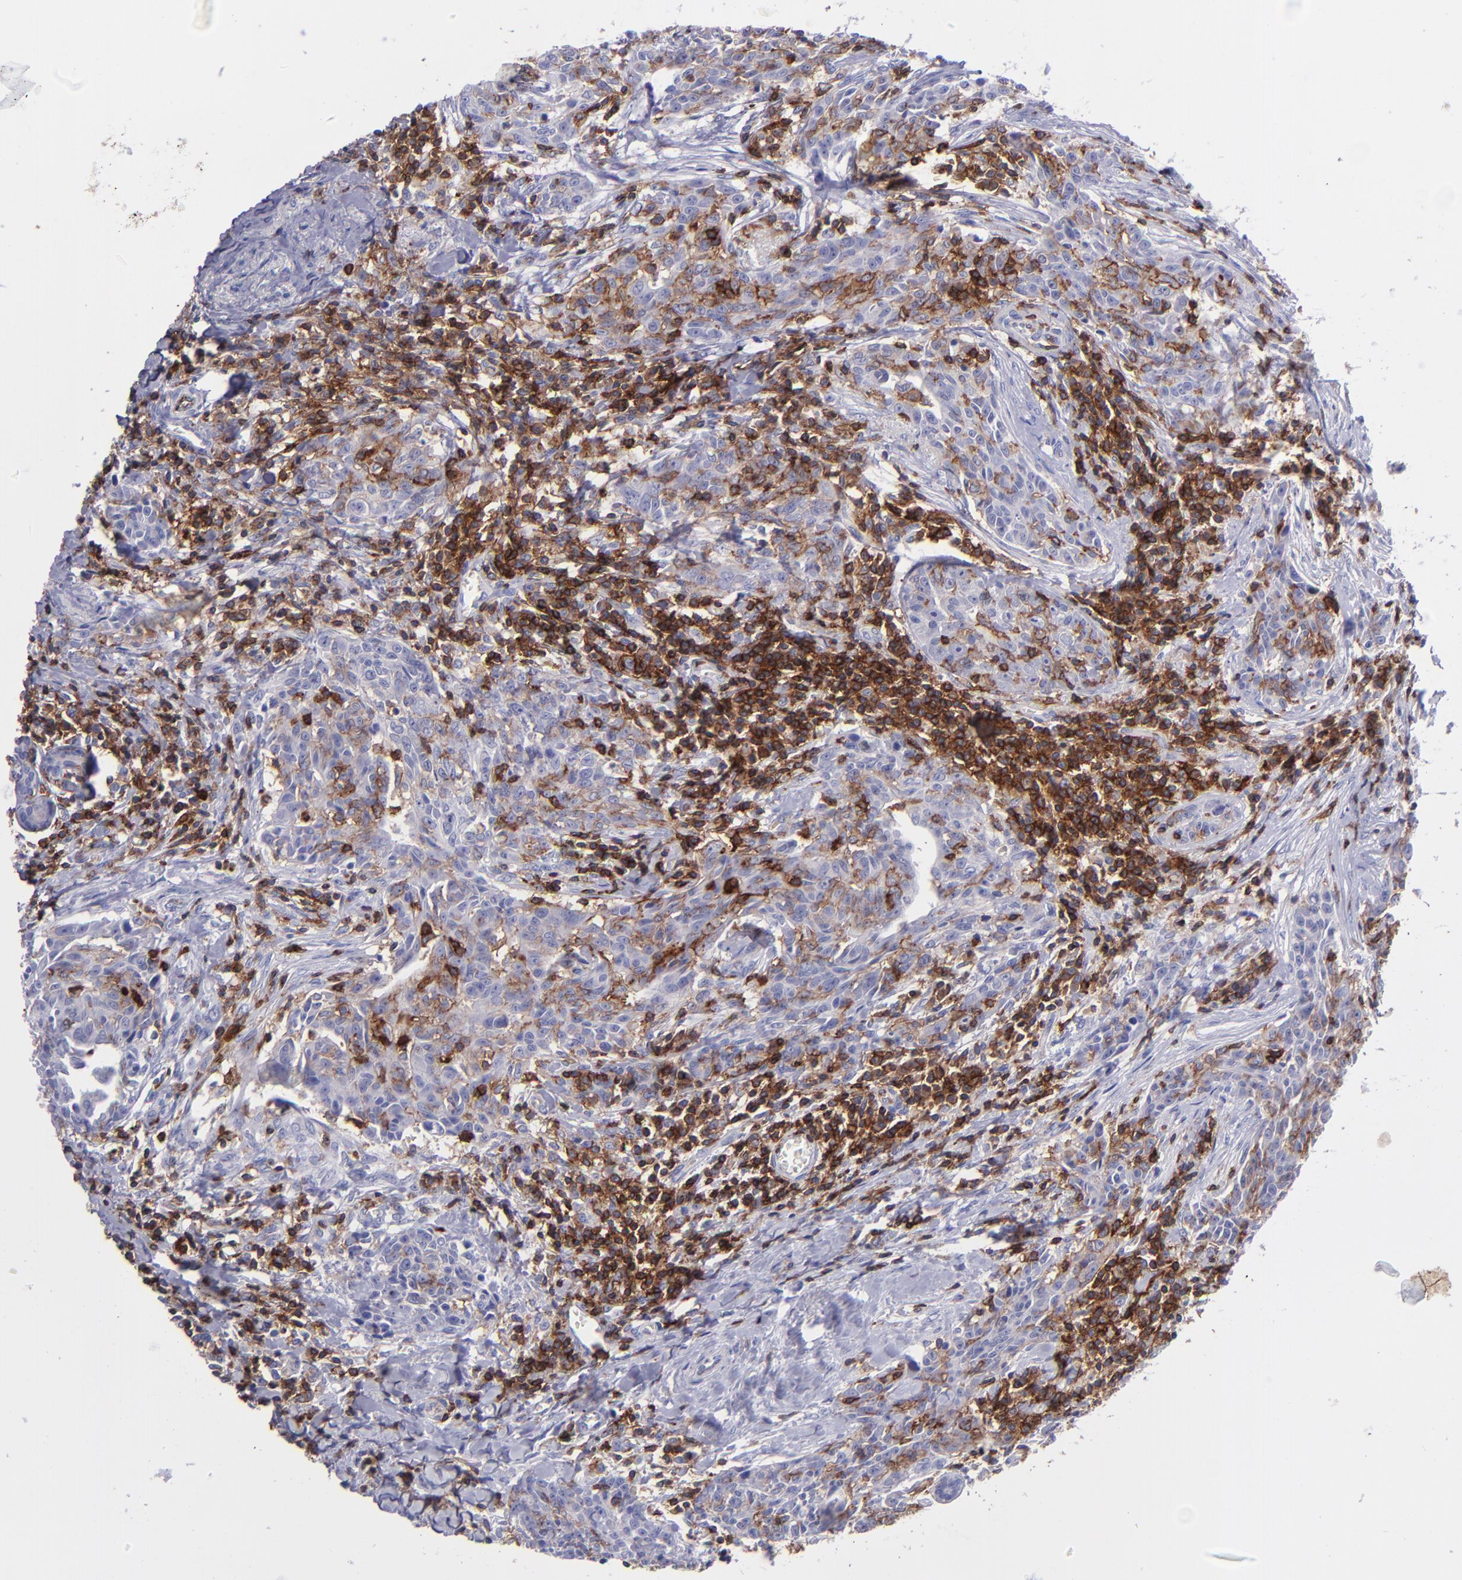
{"staining": {"intensity": "weak", "quantity": "25%-75%", "location": "cytoplasmic/membranous"}, "tissue": "breast cancer", "cell_type": "Tumor cells", "image_type": "cancer", "snomed": [{"axis": "morphology", "description": "Duct carcinoma"}, {"axis": "topography", "description": "Breast"}], "caption": "This micrograph shows immunohistochemistry (IHC) staining of human breast invasive ductal carcinoma, with low weak cytoplasmic/membranous staining in about 25%-75% of tumor cells.", "gene": "ICAM3", "patient": {"sex": "female", "age": 50}}